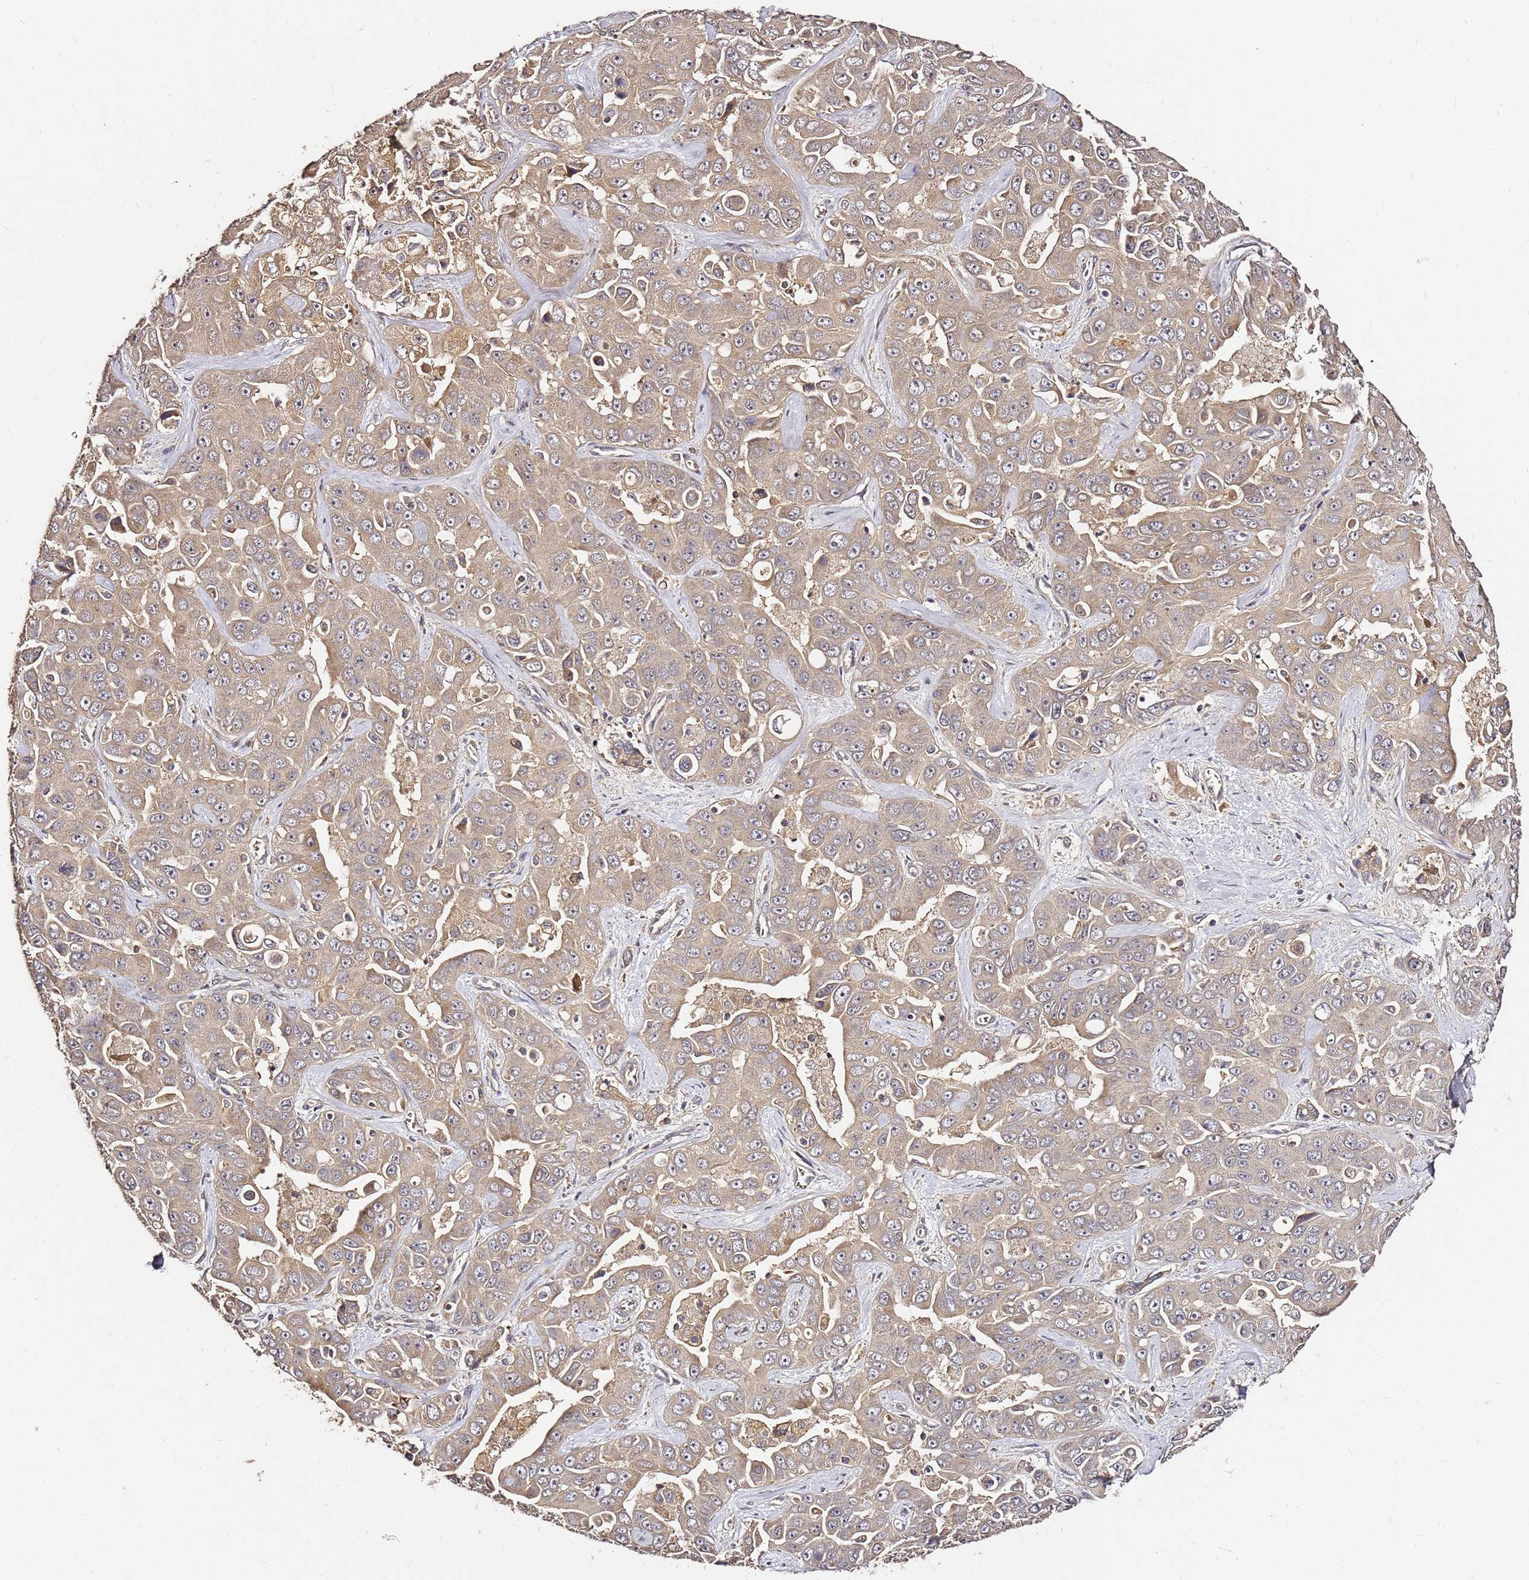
{"staining": {"intensity": "weak", "quantity": ">75%", "location": "cytoplasmic/membranous"}, "tissue": "liver cancer", "cell_type": "Tumor cells", "image_type": "cancer", "snomed": [{"axis": "morphology", "description": "Cholangiocarcinoma"}, {"axis": "topography", "description": "Liver"}], "caption": "Human liver cancer (cholangiocarcinoma) stained with a brown dye displays weak cytoplasmic/membranous positive expression in about >75% of tumor cells.", "gene": "C6orf136", "patient": {"sex": "female", "age": 52}}